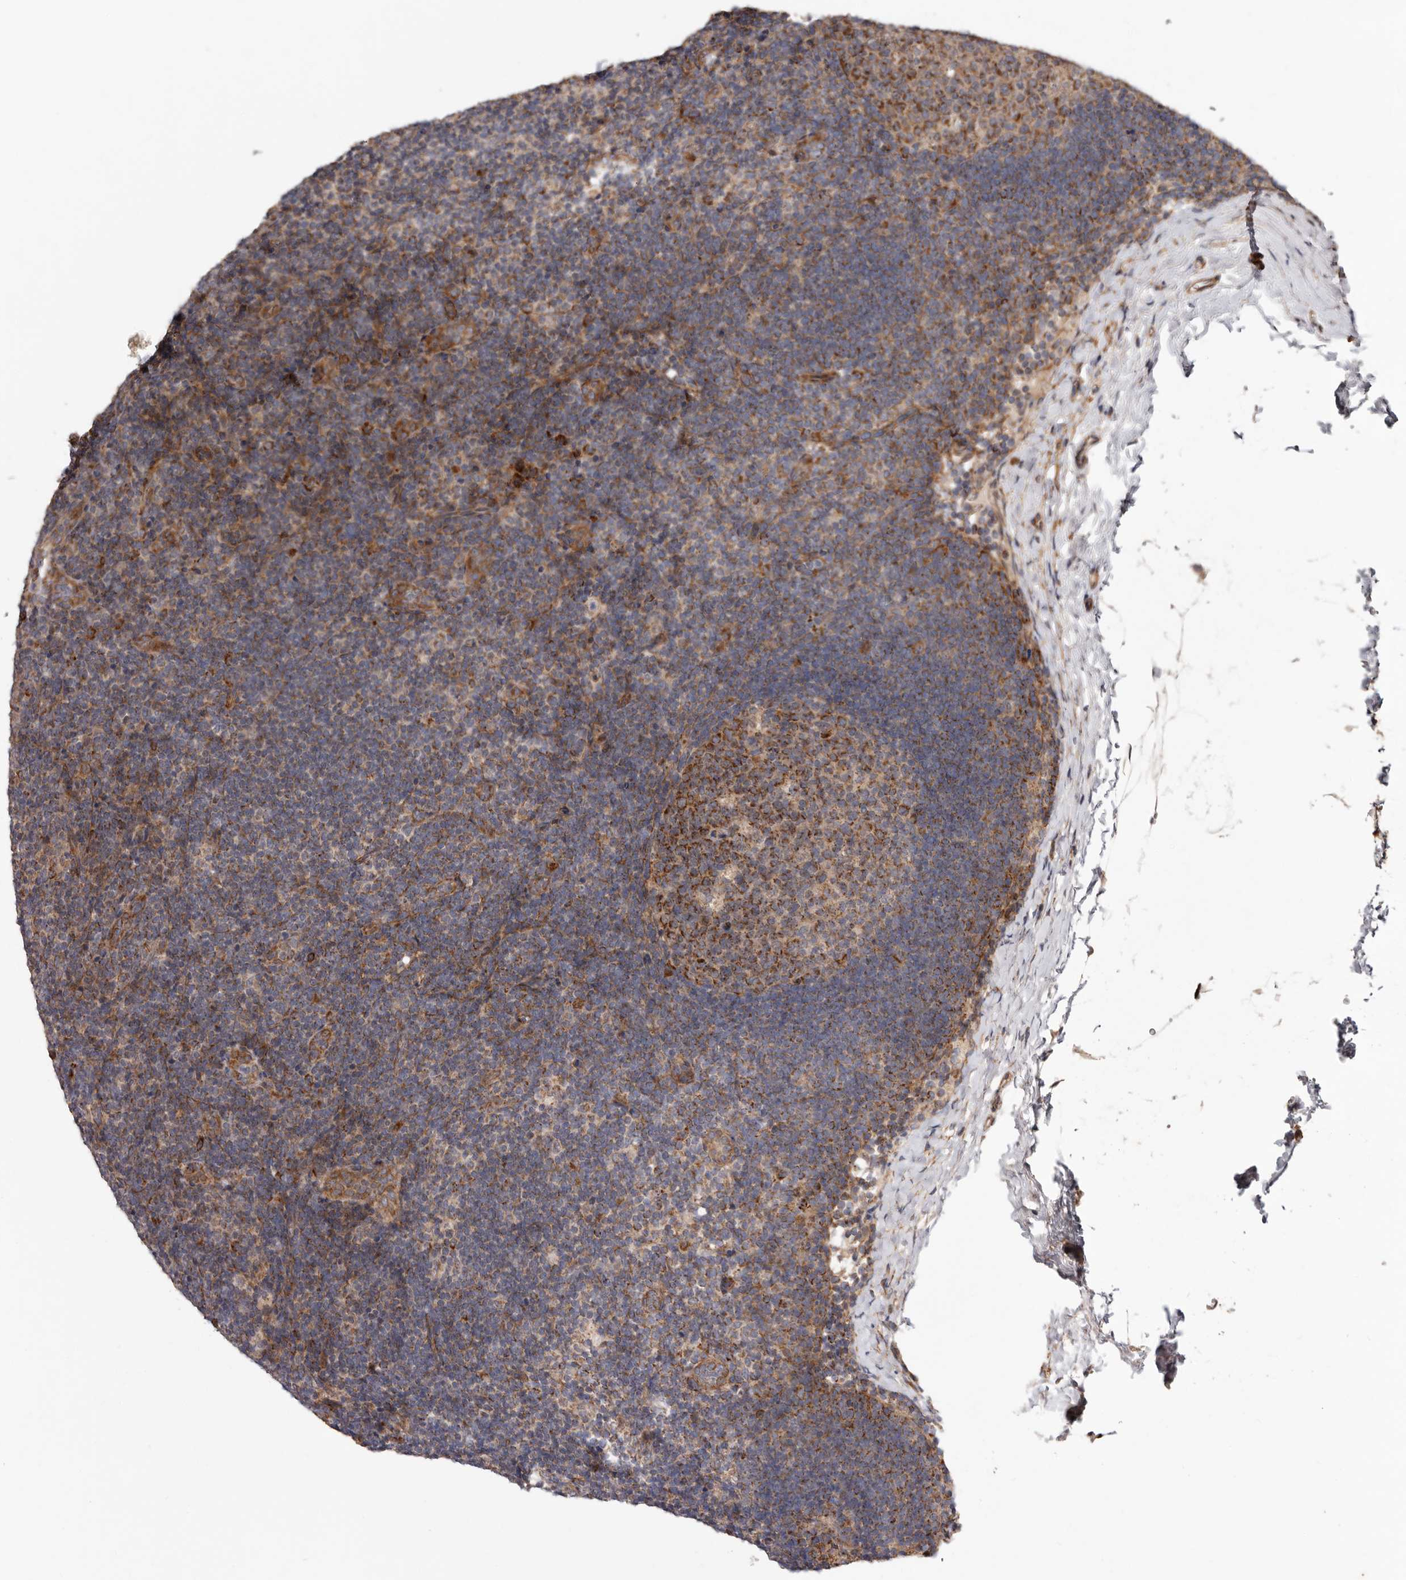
{"staining": {"intensity": "strong", "quantity": "25%-75%", "location": "cytoplasmic/membranous"}, "tissue": "lymph node", "cell_type": "Germinal center cells", "image_type": "normal", "snomed": [{"axis": "morphology", "description": "Normal tissue, NOS"}, {"axis": "topography", "description": "Lymph node"}], "caption": "This is an image of immunohistochemistry (IHC) staining of unremarkable lymph node, which shows strong expression in the cytoplasmic/membranous of germinal center cells.", "gene": "PROKR1", "patient": {"sex": "female", "age": 22}}